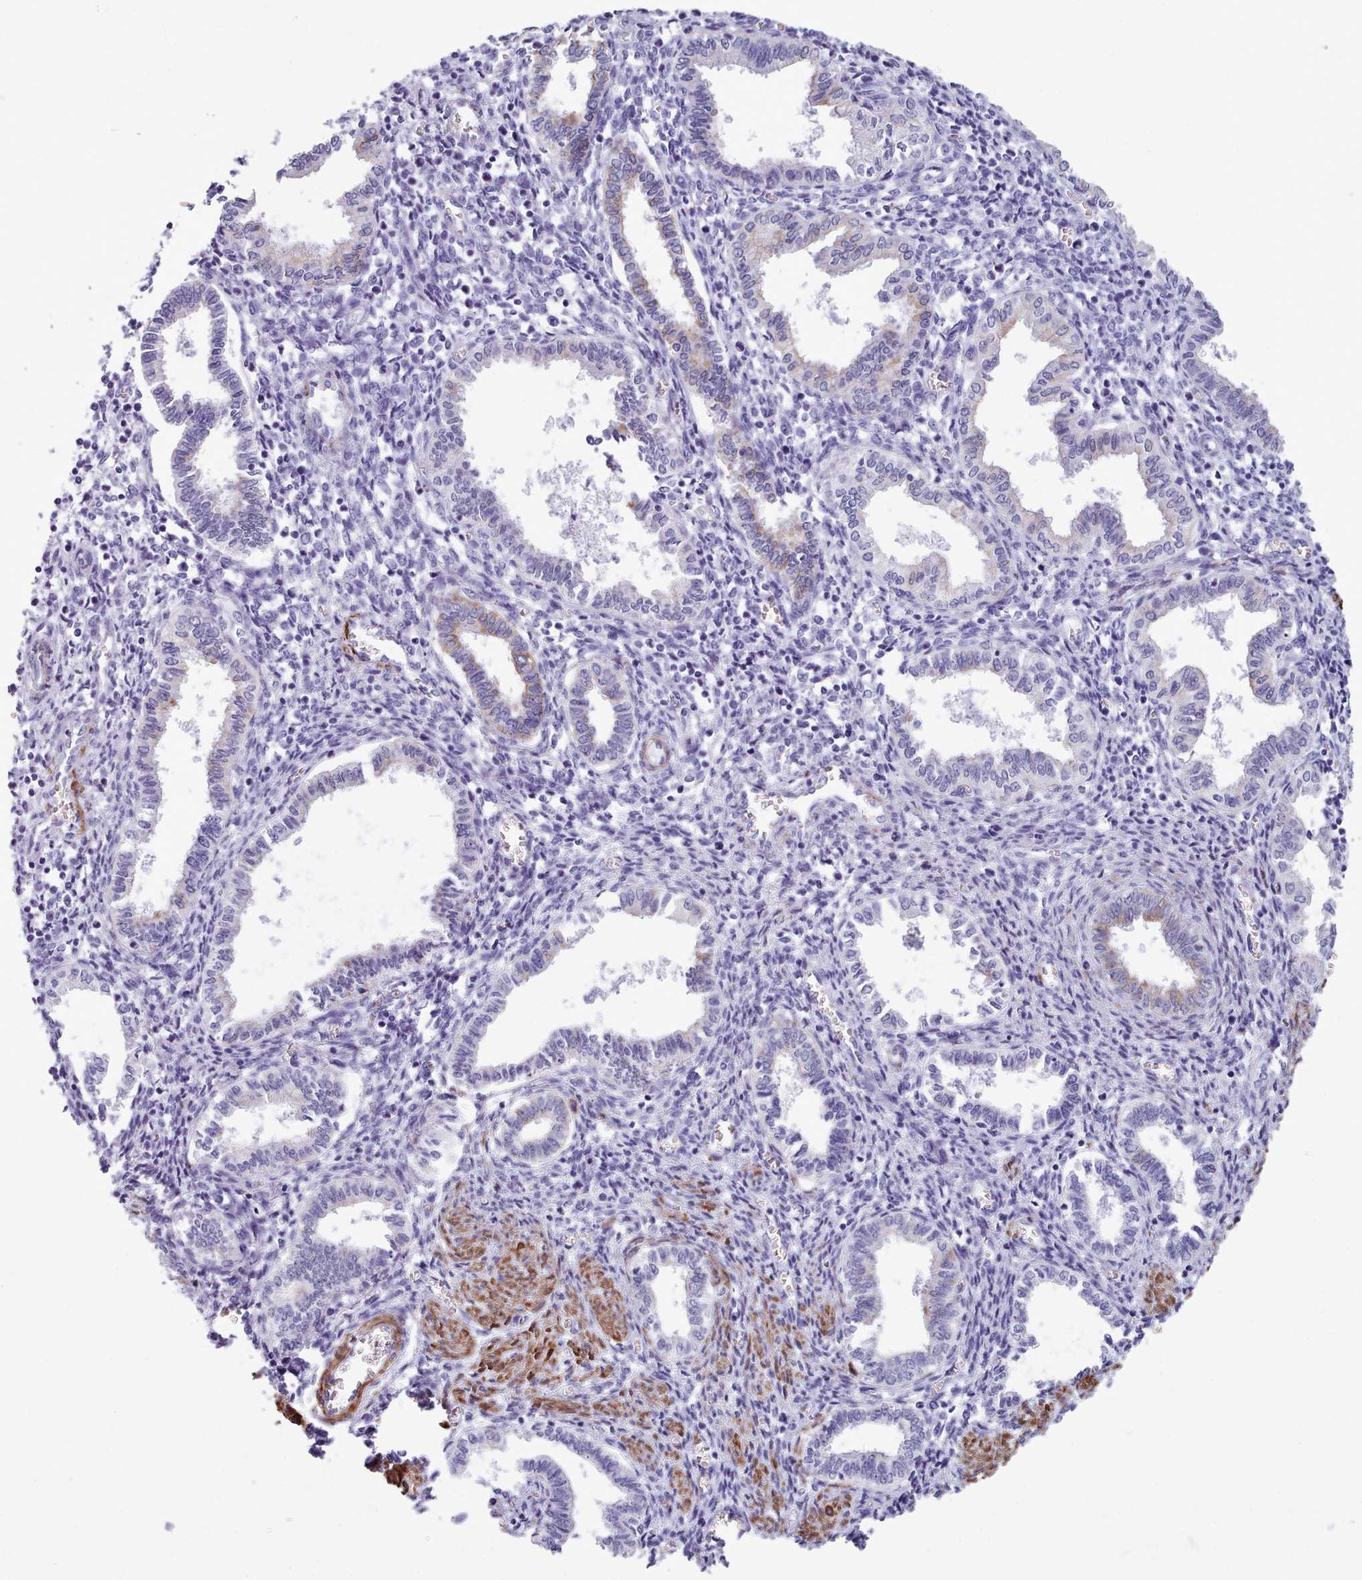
{"staining": {"intensity": "negative", "quantity": "none", "location": "none"}, "tissue": "endometrium", "cell_type": "Cells in endometrial stroma", "image_type": "normal", "snomed": [{"axis": "morphology", "description": "Normal tissue, NOS"}, {"axis": "topography", "description": "Endometrium"}], "caption": "A high-resolution histopathology image shows immunohistochemistry staining of benign endometrium, which demonstrates no significant expression in cells in endometrial stroma.", "gene": "FPGS", "patient": {"sex": "female", "age": 37}}